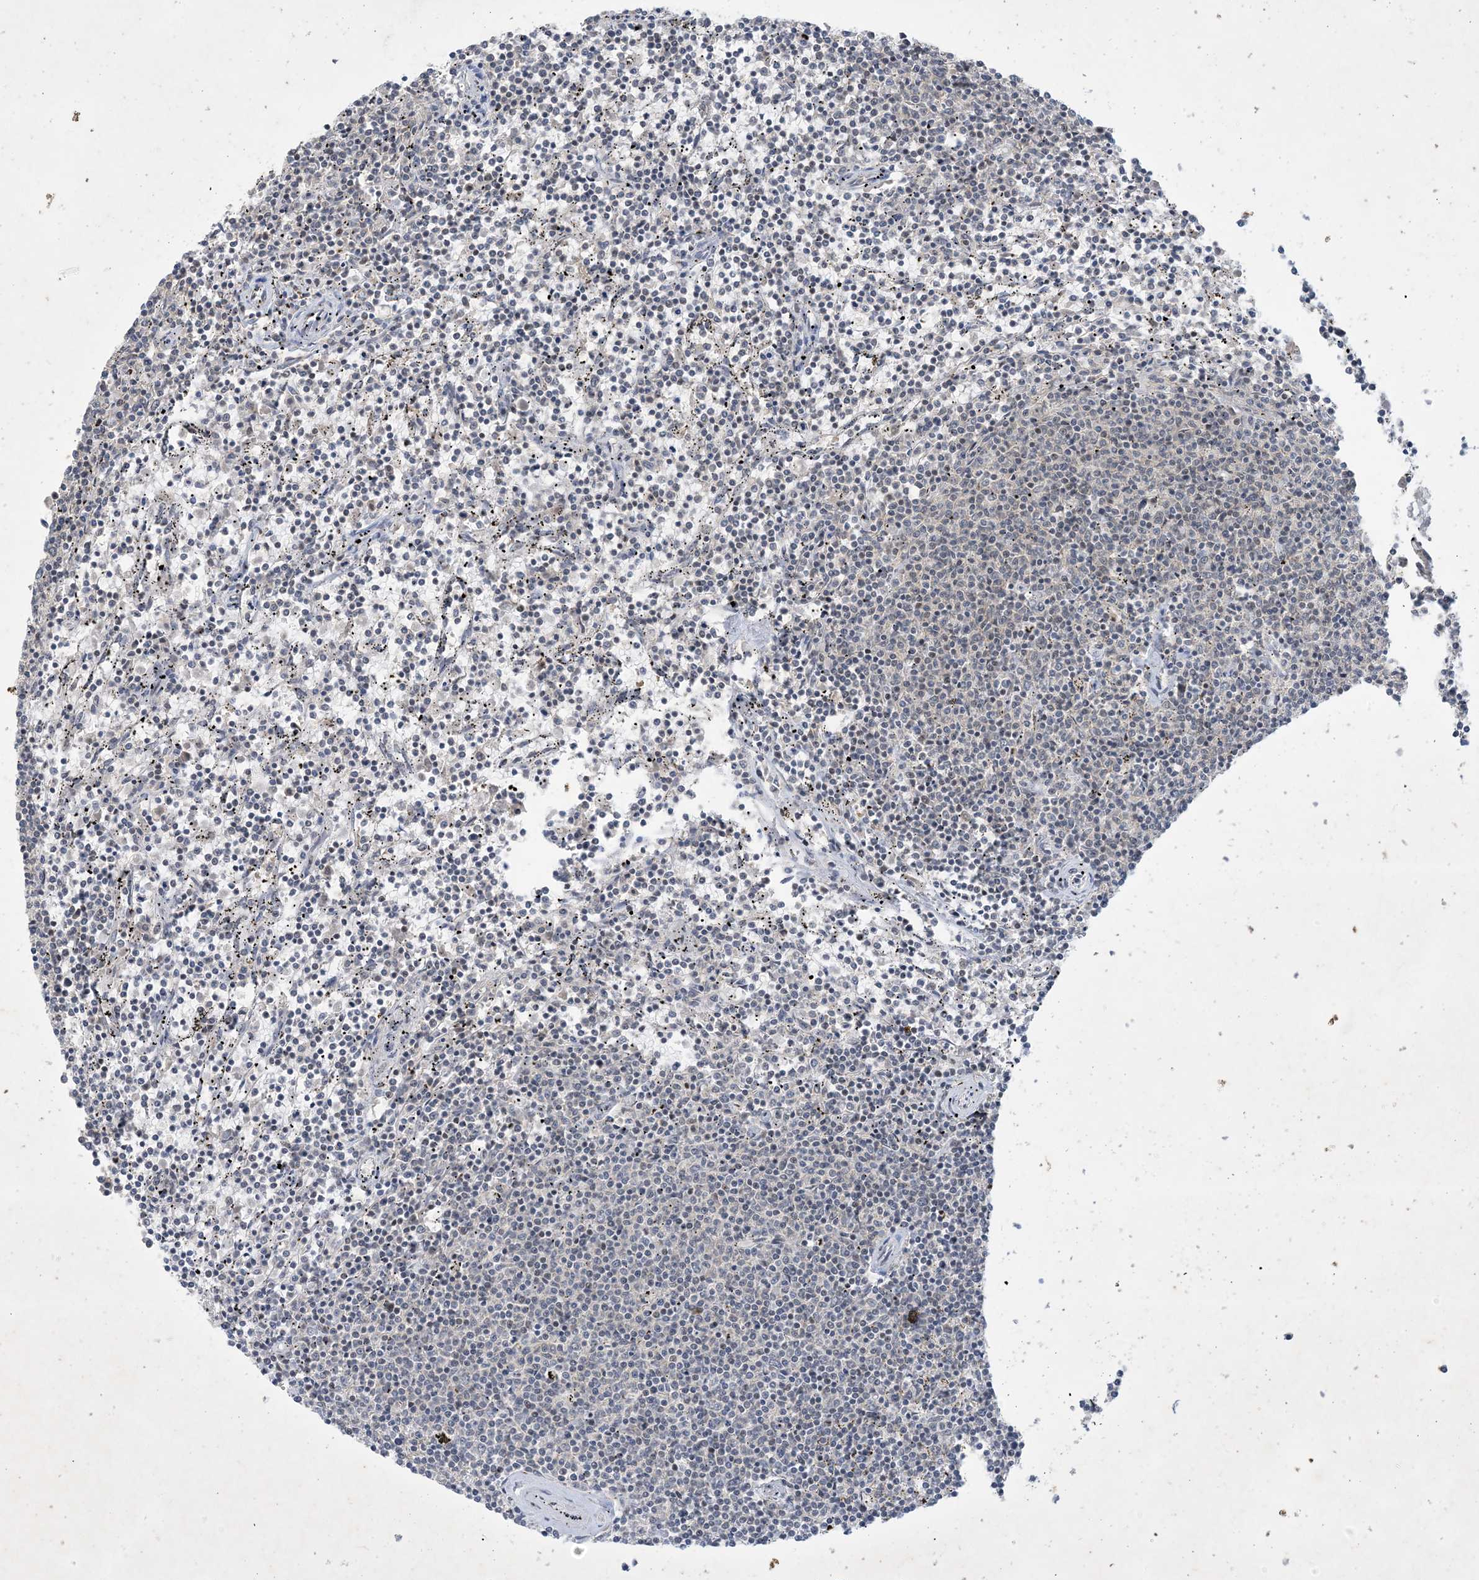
{"staining": {"intensity": "negative", "quantity": "none", "location": "none"}, "tissue": "lymphoma", "cell_type": "Tumor cells", "image_type": "cancer", "snomed": [{"axis": "morphology", "description": "Malignant lymphoma, non-Hodgkin's type, Low grade"}, {"axis": "topography", "description": "Spleen"}], "caption": "This histopathology image is of malignant lymphoma, non-Hodgkin's type (low-grade) stained with IHC to label a protein in brown with the nuclei are counter-stained blue. There is no expression in tumor cells.", "gene": "ZNF674", "patient": {"sex": "female", "age": 50}}